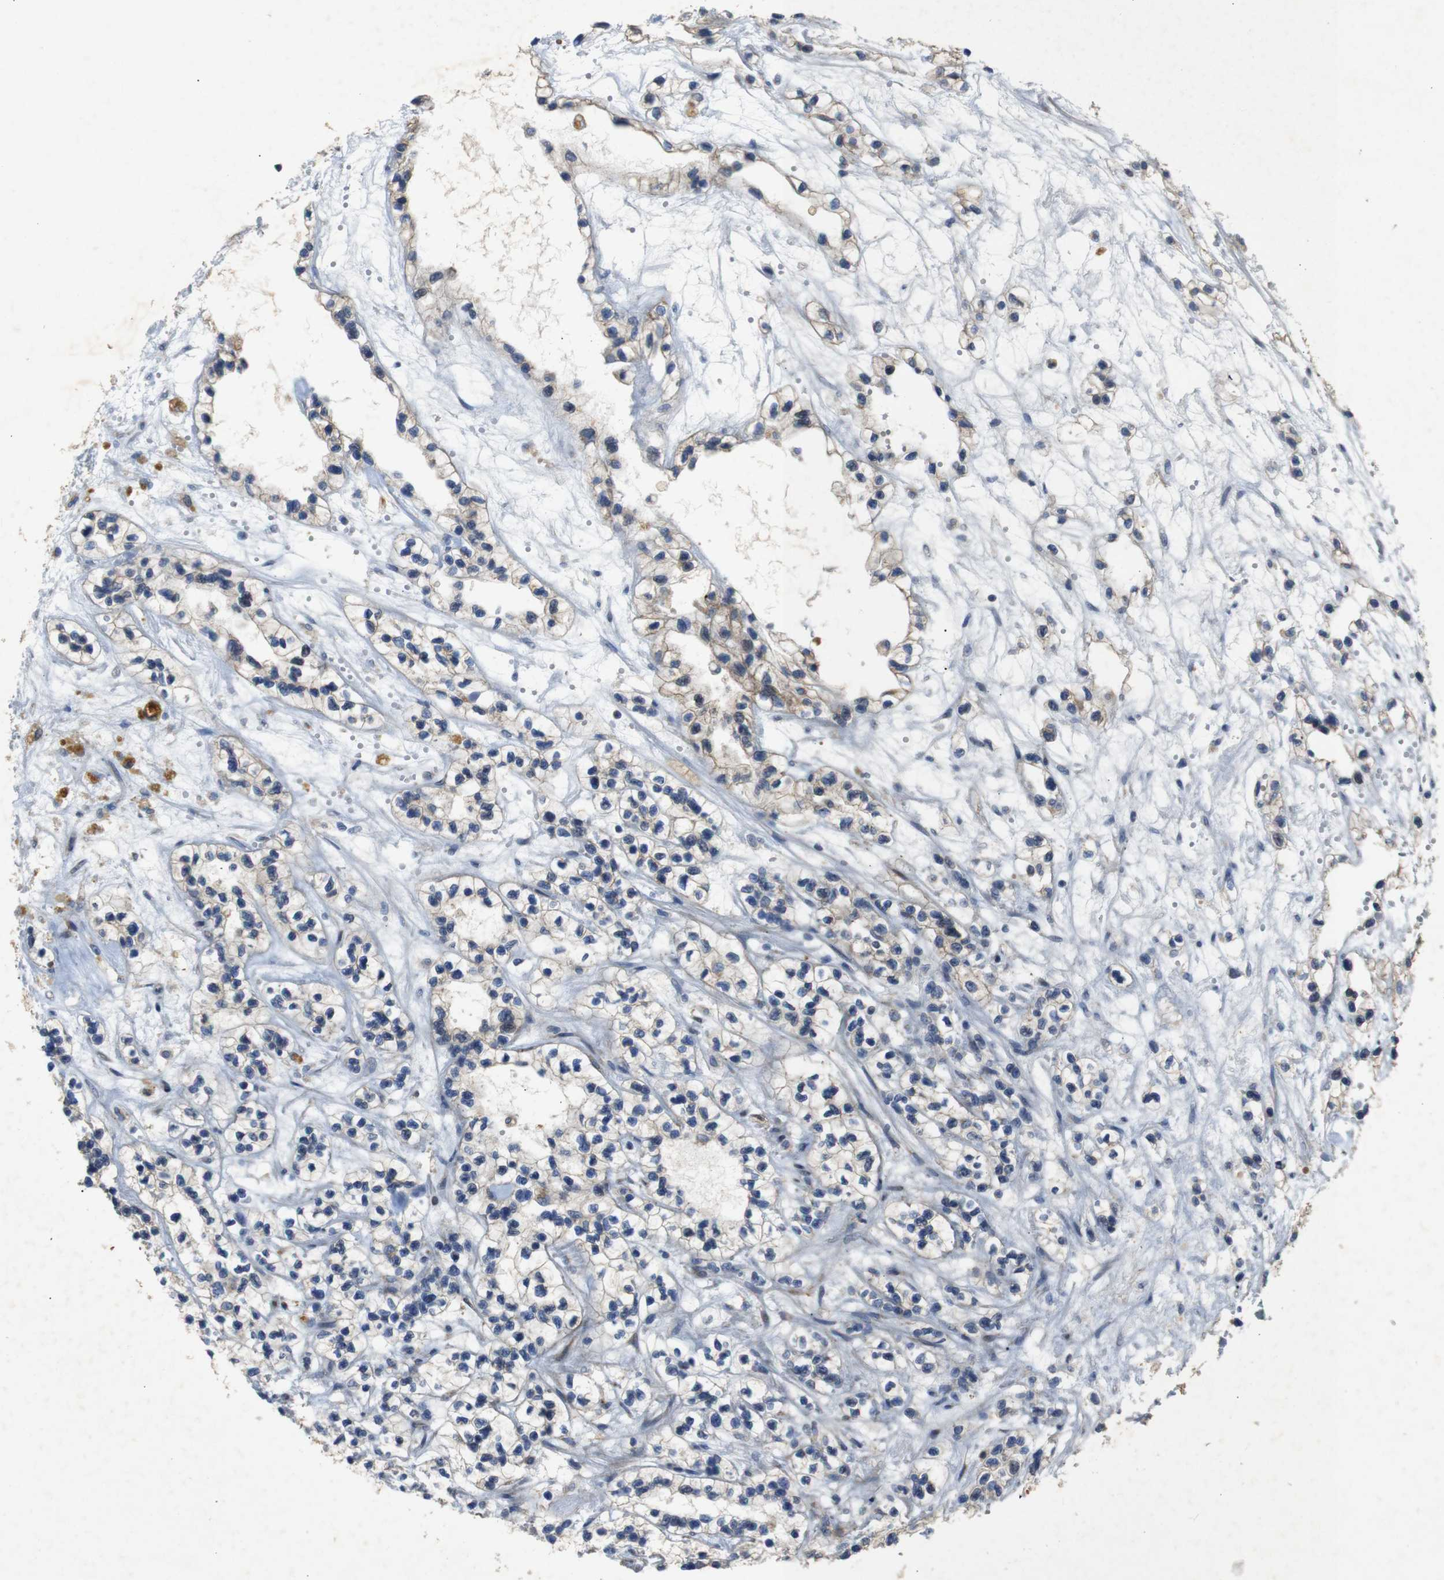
{"staining": {"intensity": "weak", "quantity": "<25%", "location": "cytoplasmic/membranous"}, "tissue": "renal cancer", "cell_type": "Tumor cells", "image_type": "cancer", "snomed": [{"axis": "morphology", "description": "Adenocarcinoma, NOS"}, {"axis": "topography", "description": "Kidney"}], "caption": "Immunohistochemistry (IHC) photomicrograph of neoplastic tissue: human renal adenocarcinoma stained with DAB displays no significant protein staining in tumor cells. (DAB IHC visualized using brightfield microscopy, high magnification).", "gene": "CHST10", "patient": {"sex": "female", "age": 57}}